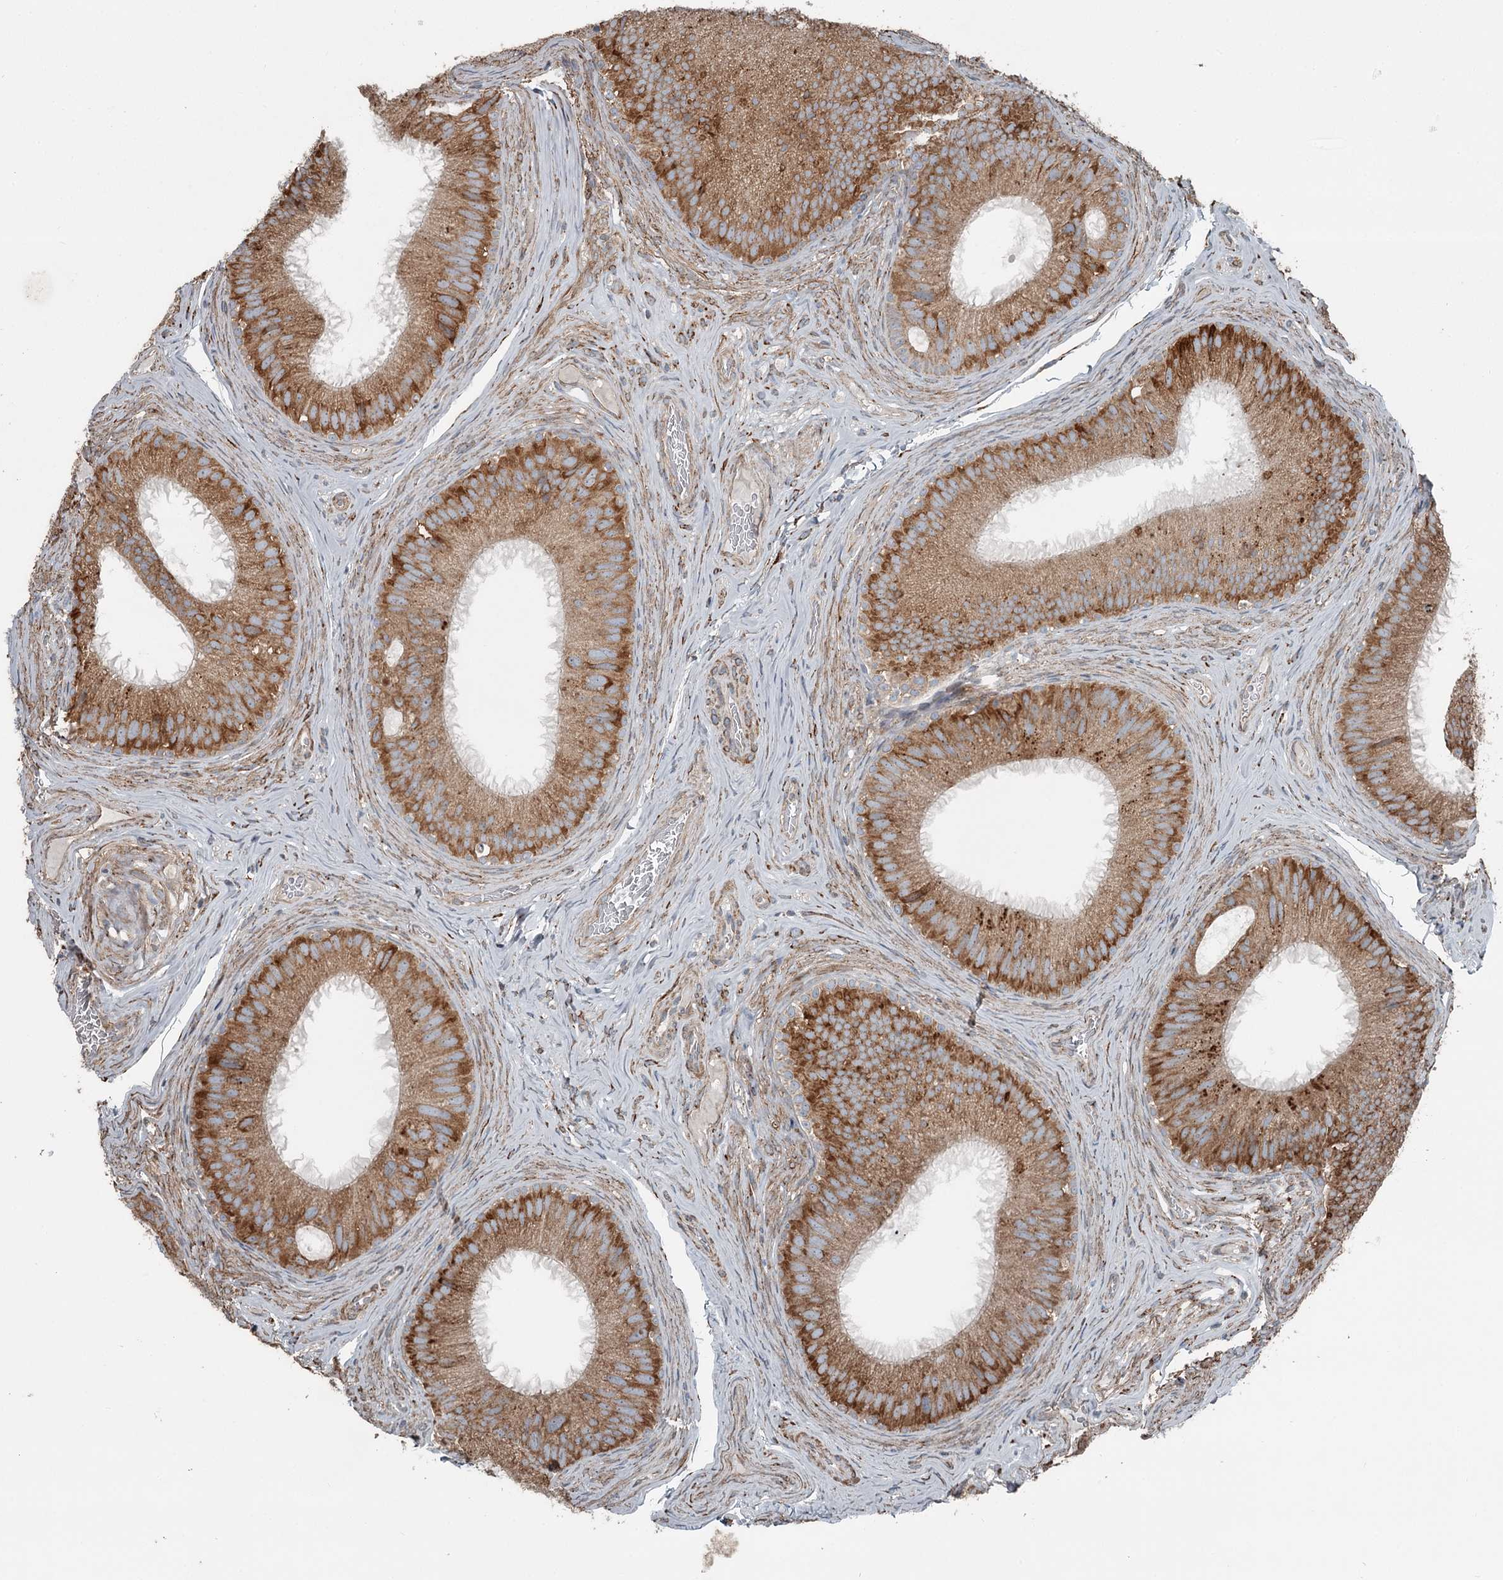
{"staining": {"intensity": "moderate", "quantity": ">75%", "location": "cytoplasmic/membranous"}, "tissue": "epididymis", "cell_type": "Glandular cells", "image_type": "normal", "snomed": [{"axis": "morphology", "description": "Normal tissue, NOS"}, {"axis": "topography", "description": "Epididymis"}], "caption": "Immunohistochemical staining of unremarkable human epididymis displays medium levels of moderate cytoplasmic/membranous staining in about >75% of glandular cells.", "gene": "RASSF8", "patient": {"sex": "male", "age": 34}}